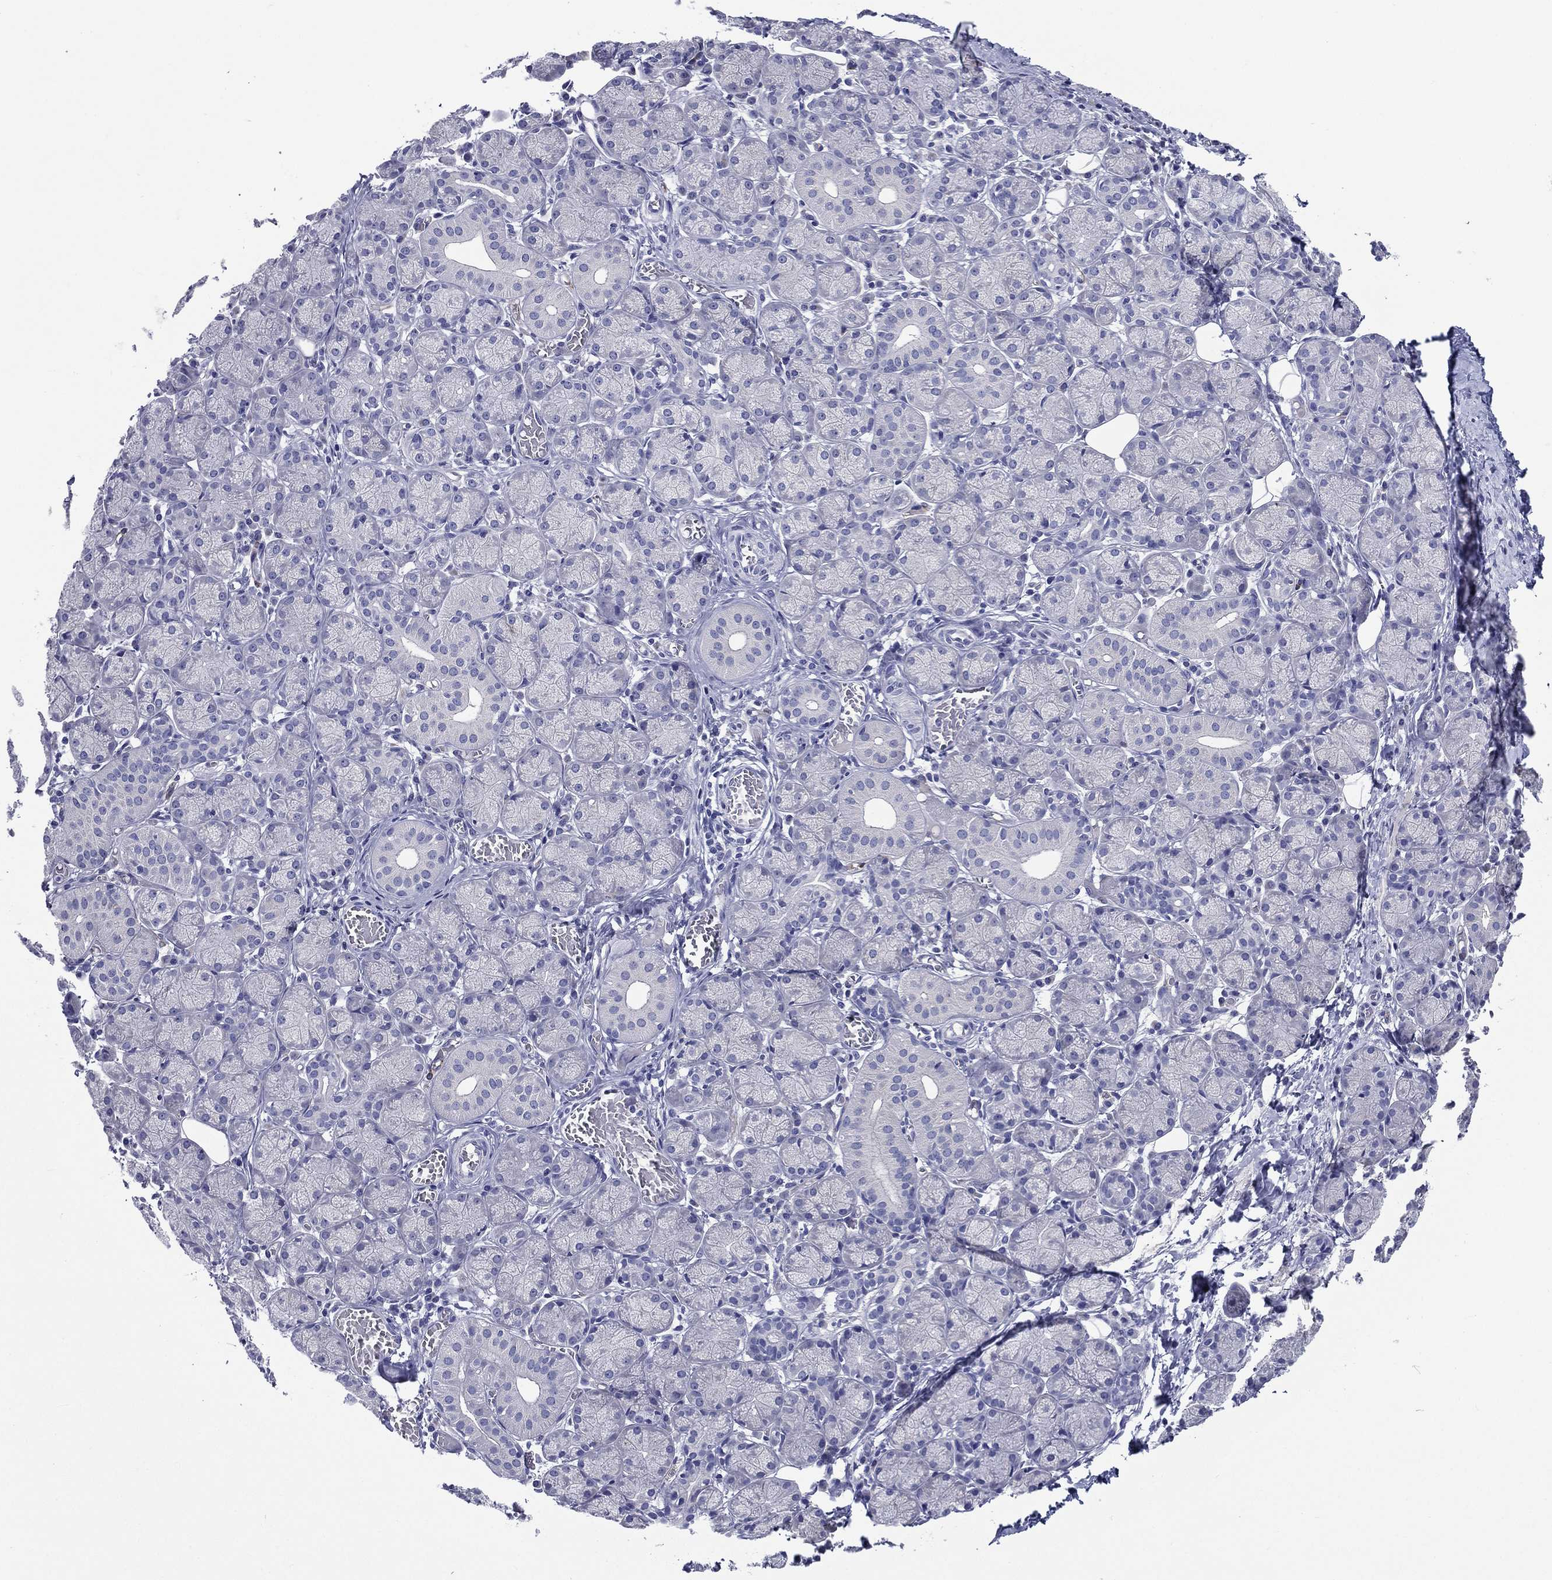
{"staining": {"intensity": "negative", "quantity": "none", "location": "none"}, "tissue": "salivary gland", "cell_type": "Glandular cells", "image_type": "normal", "snomed": [{"axis": "morphology", "description": "Normal tissue, NOS"}, {"axis": "topography", "description": "Salivary gland"}, {"axis": "topography", "description": "Peripheral nerve tissue"}], "caption": "Immunohistochemistry micrograph of normal salivary gland: human salivary gland stained with DAB (3,3'-diaminobenzidine) displays no significant protein positivity in glandular cells. The staining was performed using DAB (3,3'-diaminobenzidine) to visualize the protein expression in brown, while the nuclei were stained in blue with hematoxylin (Magnification: 20x).", "gene": "ACE2", "patient": {"sex": "female", "age": 24}}